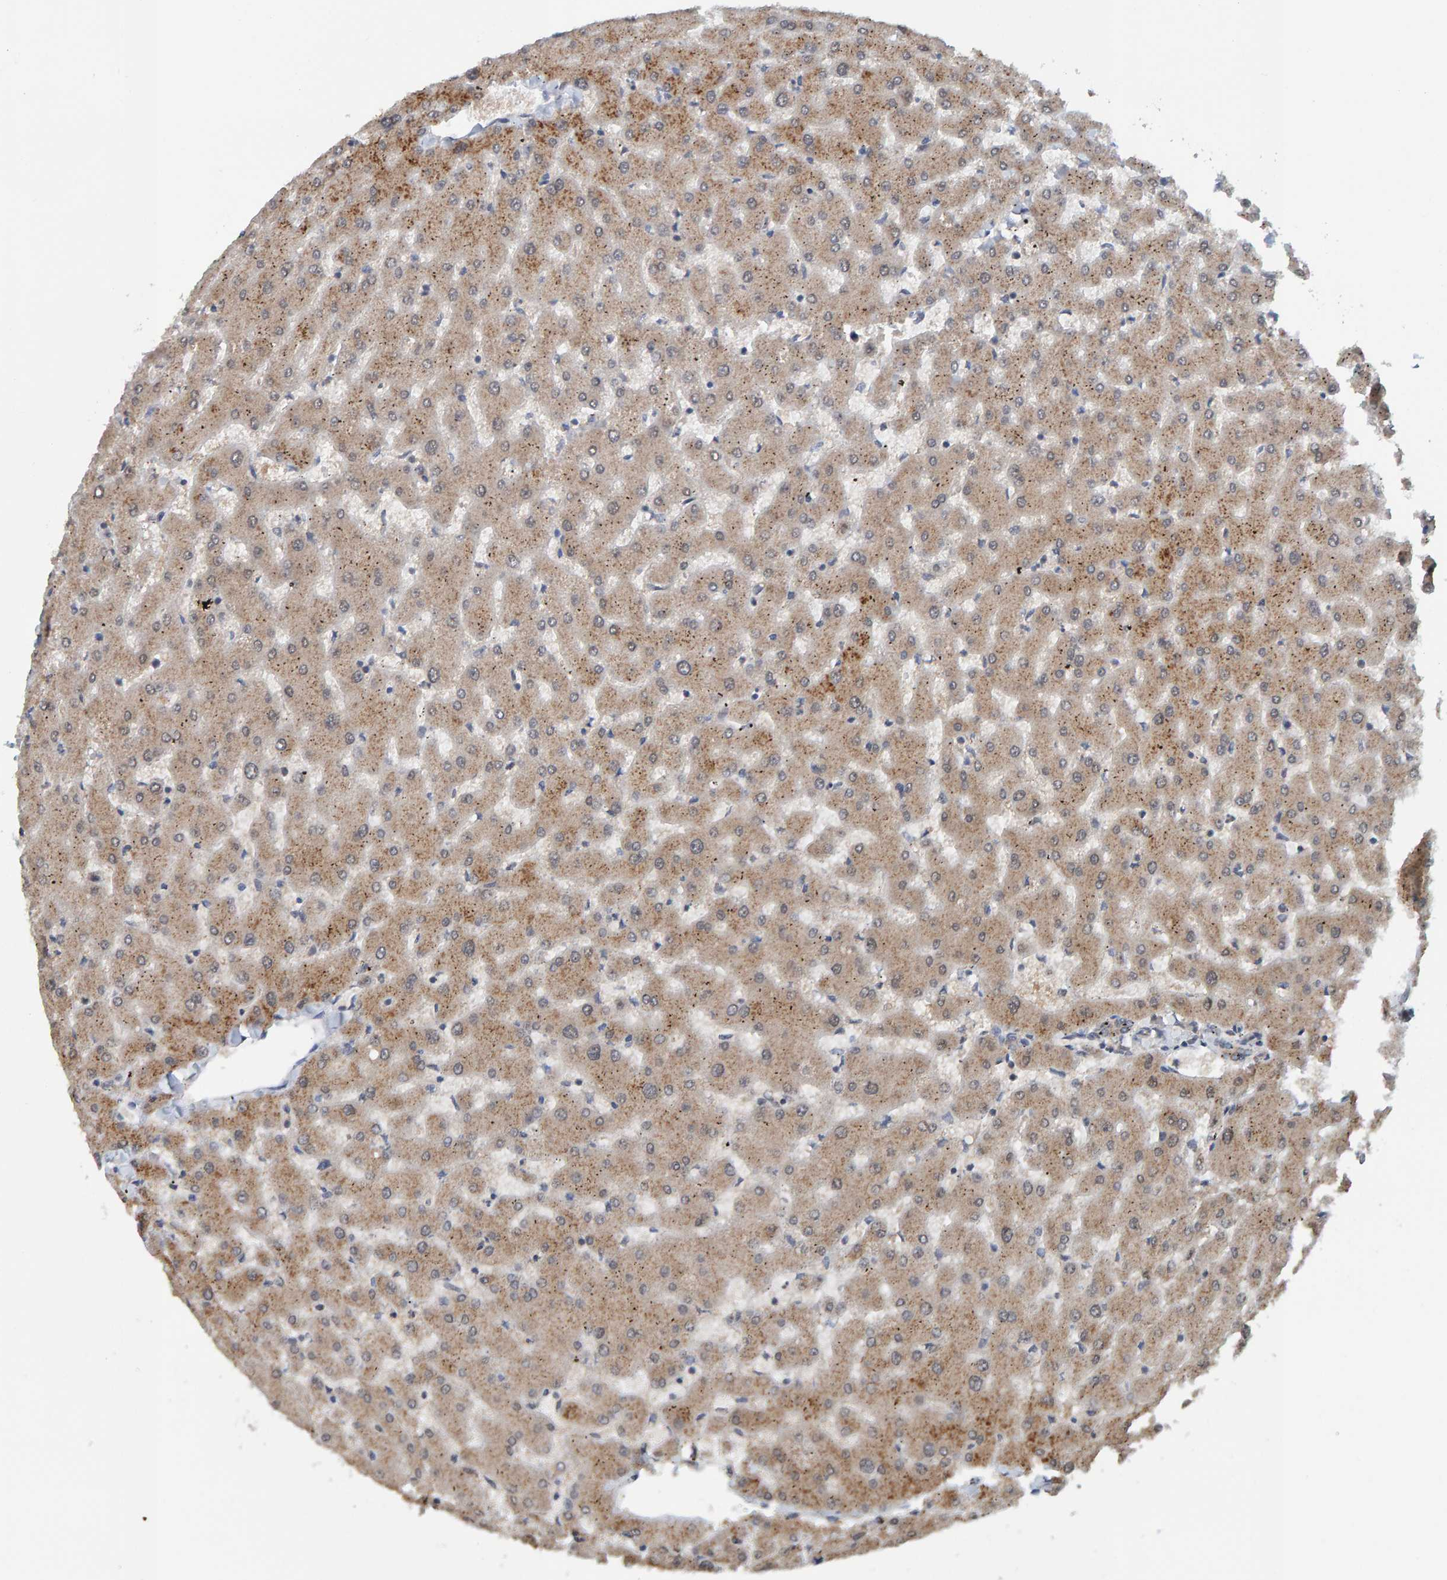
{"staining": {"intensity": "weak", "quantity": "<25%", "location": "cytoplasmic/membranous"}, "tissue": "liver", "cell_type": "Cholangiocytes", "image_type": "normal", "snomed": [{"axis": "morphology", "description": "Normal tissue, NOS"}, {"axis": "topography", "description": "Liver"}], "caption": "High power microscopy micrograph of an IHC image of benign liver, revealing no significant expression in cholangiocytes.", "gene": "SCRN2", "patient": {"sex": "female", "age": 63}}